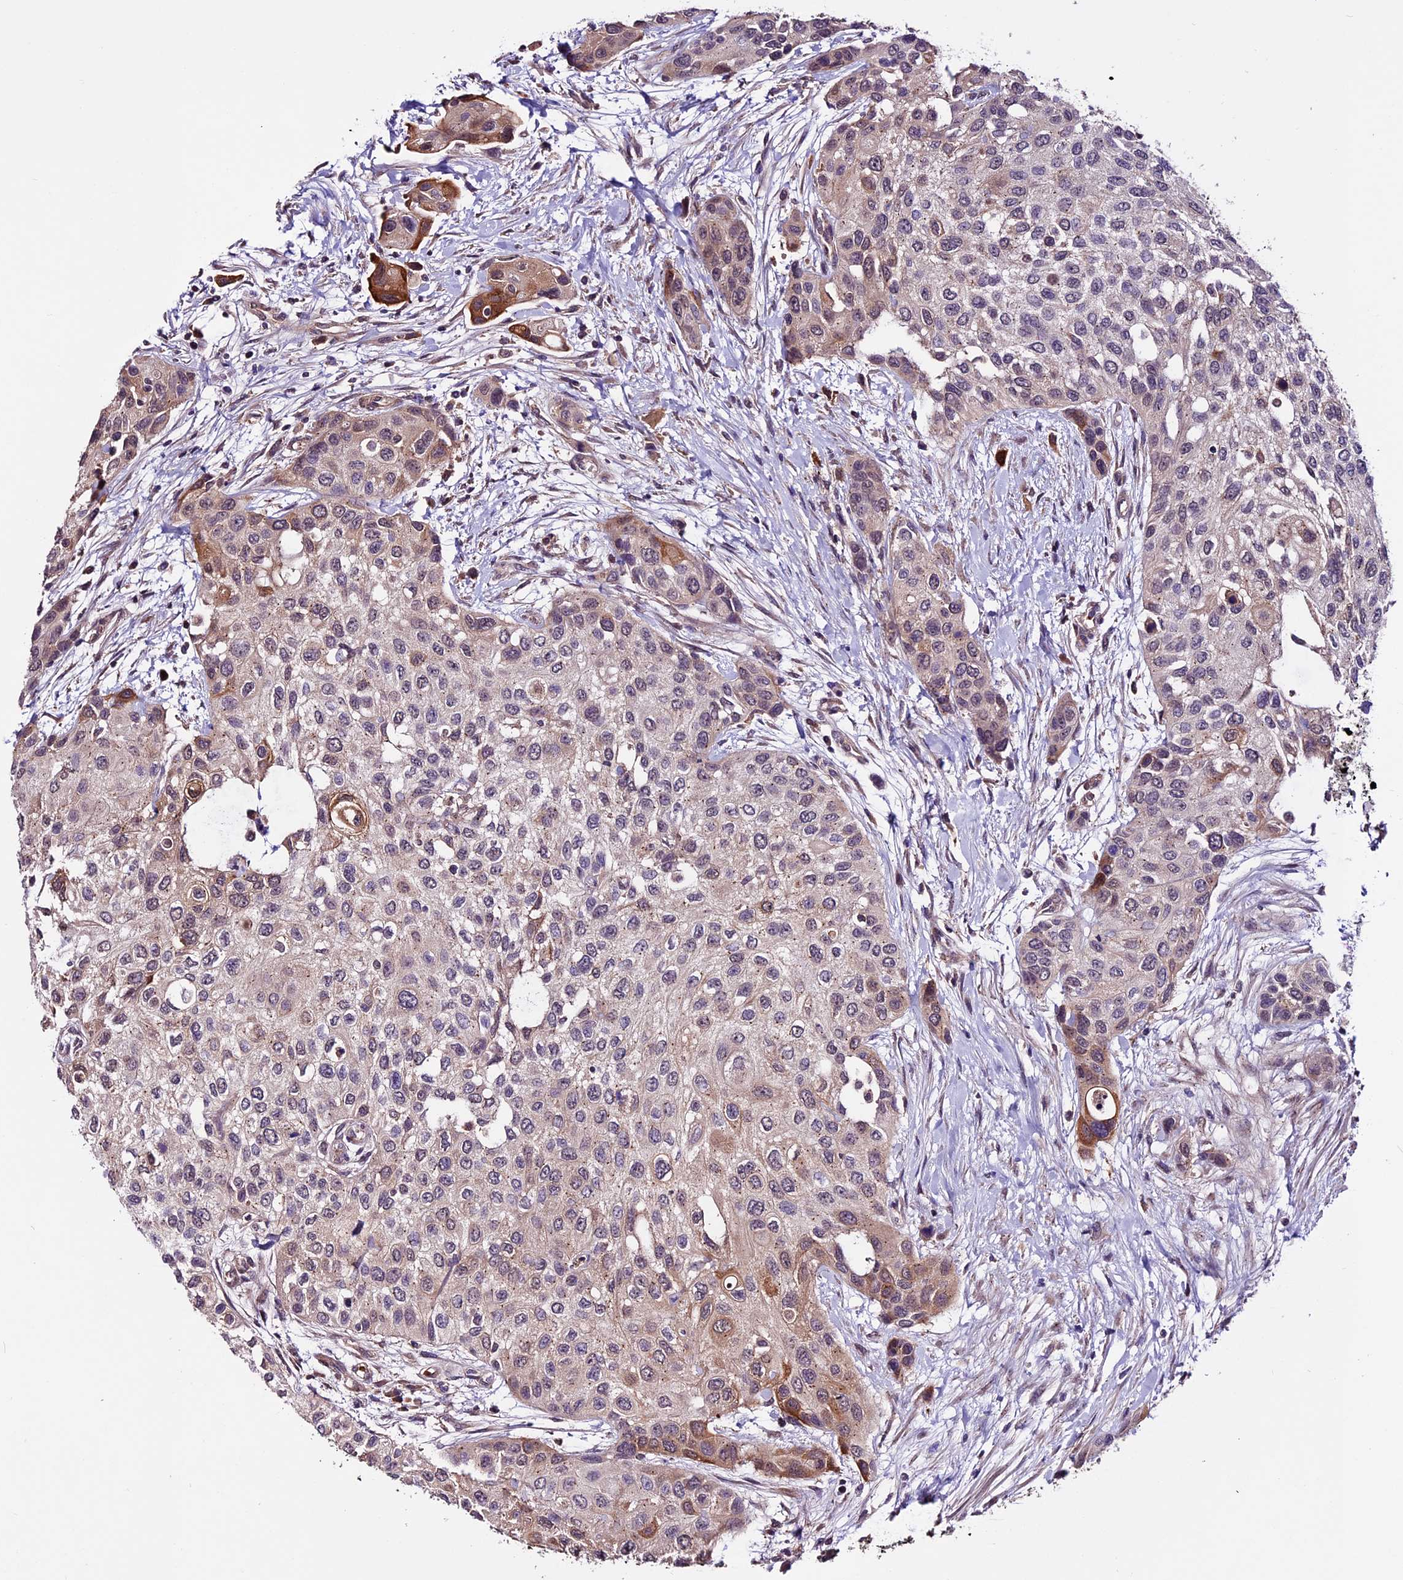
{"staining": {"intensity": "moderate", "quantity": "<25%", "location": "cytoplasmic/membranous"}, "tissue": "urothelial cancer", "cell_type": "Tumor cells", "image_type": "cancer", "snomed": [{"axis": "morphology", "description": "Normal tissue, NOS"}, {"axis": "morphology", "description": "Urothelial carcinoma, High grade"}, {"axis": "topography", "description": "Vascular tissue"}, {"axis": "topography", "description": "Urinary bladder"}], "caption": "Urothelial cancer stained with DAB (3,3'-diaminobenzidine) IHC reveals low levels of moderate cytoplasmic/membranous expression in about <25% of tumor cells.", "gene": "RINL", "patient": {"sex": "female", "age": 56}}